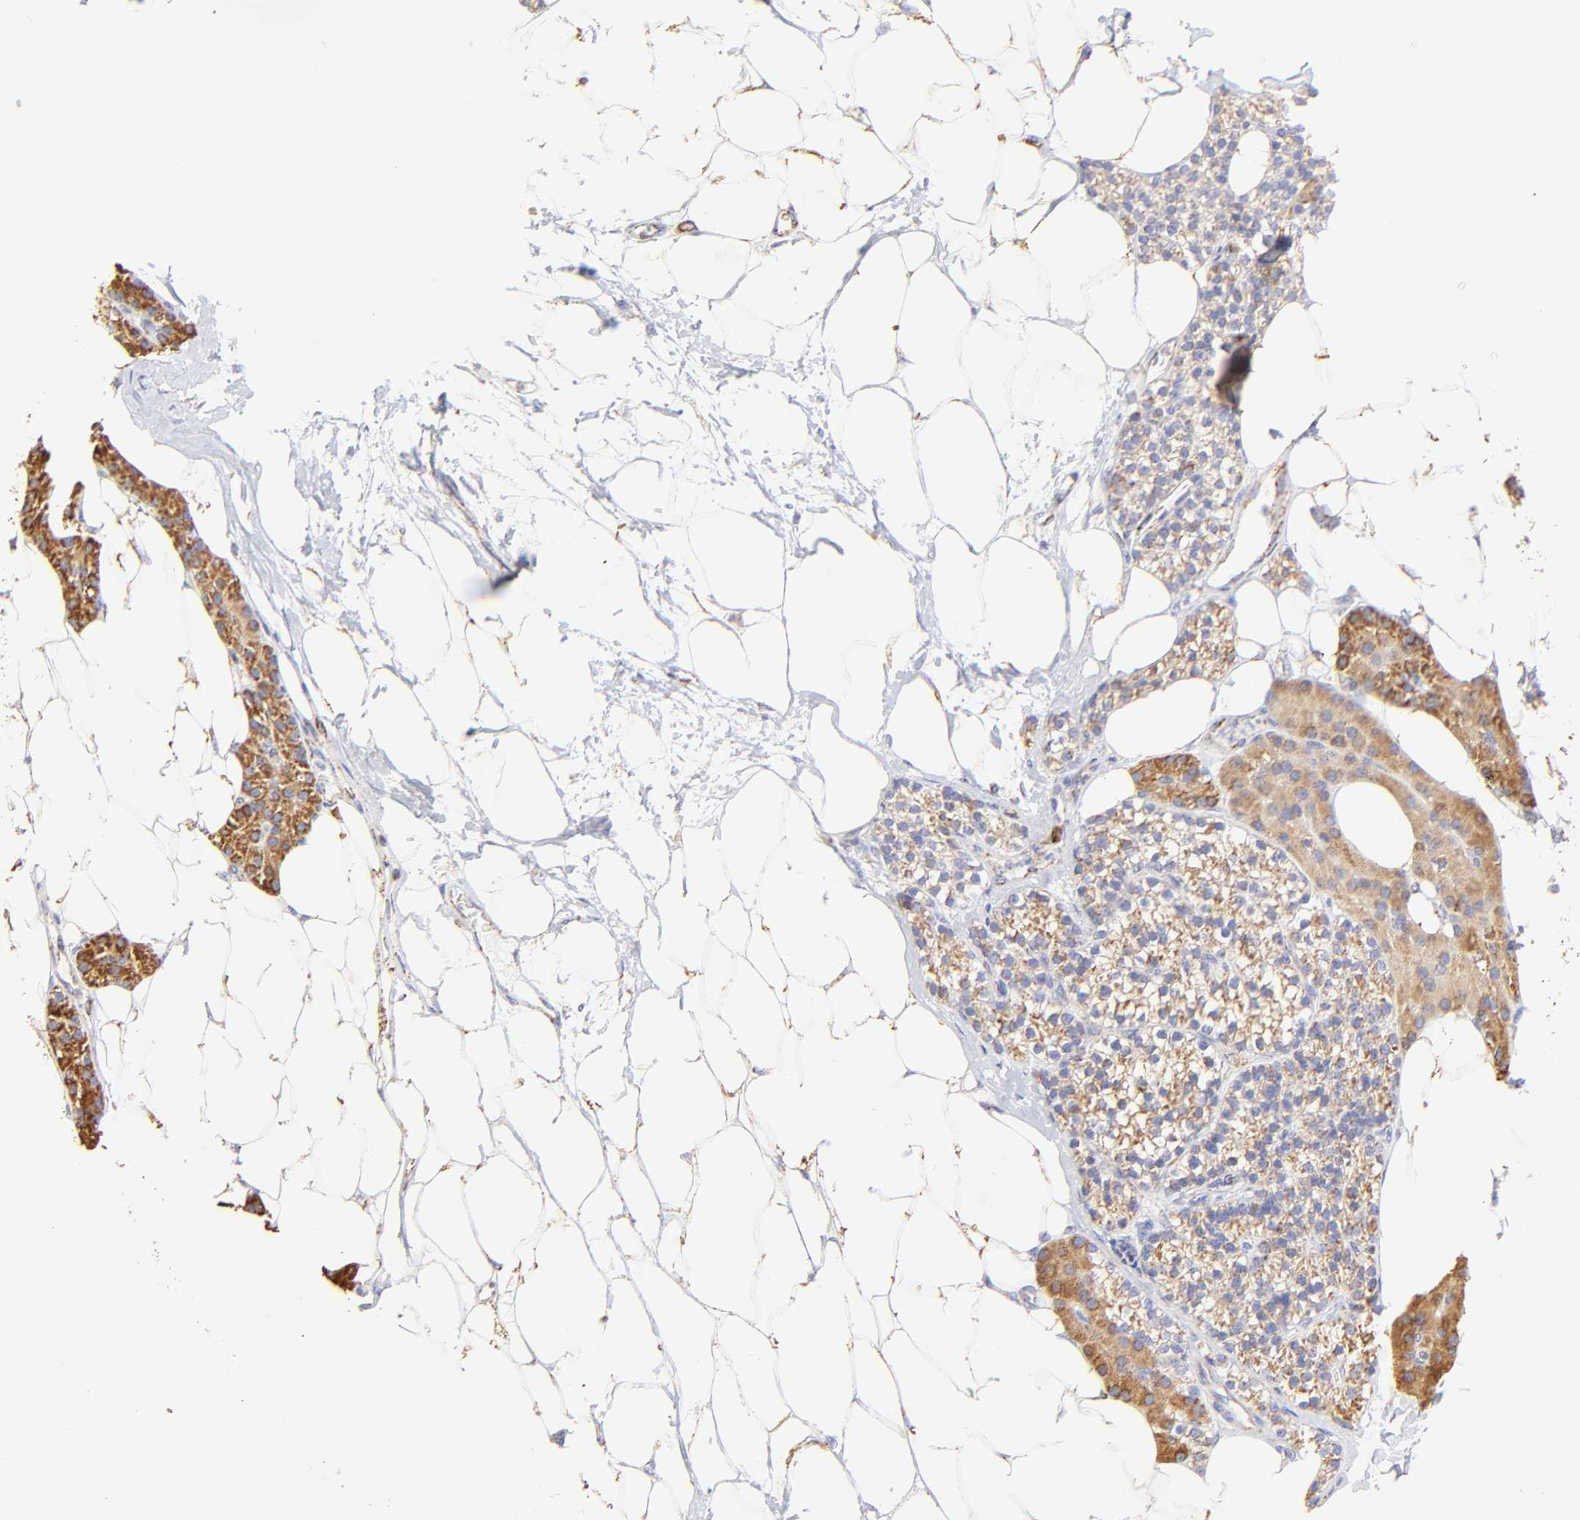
{"staining": {"intensity": "moderate", "quantity": "25%-75%", "location": "cytoplasmic/membranous"}, "tissue": "skeletal muscle", "cell_type": "Myocytes", "image_type": "normal", "snomed": [{"axis": "morphology", "description": "Normal tissue, NOS"}, {"axis": "topography", "description": "Skeletal muscle"}, {"axis": "topography", "description": "Parathyroid gland"}], "caption": "Immunohistochemistry (DAB (3,3'-diaminobenzidine)) staining of benign human skeletal muscle exhibits moderate cytoplasmic/membranous protein expression in approximately 25%-75% of myocytes.", "gene": "ECH1", "patient": {"sex": "female", "age": 37}}